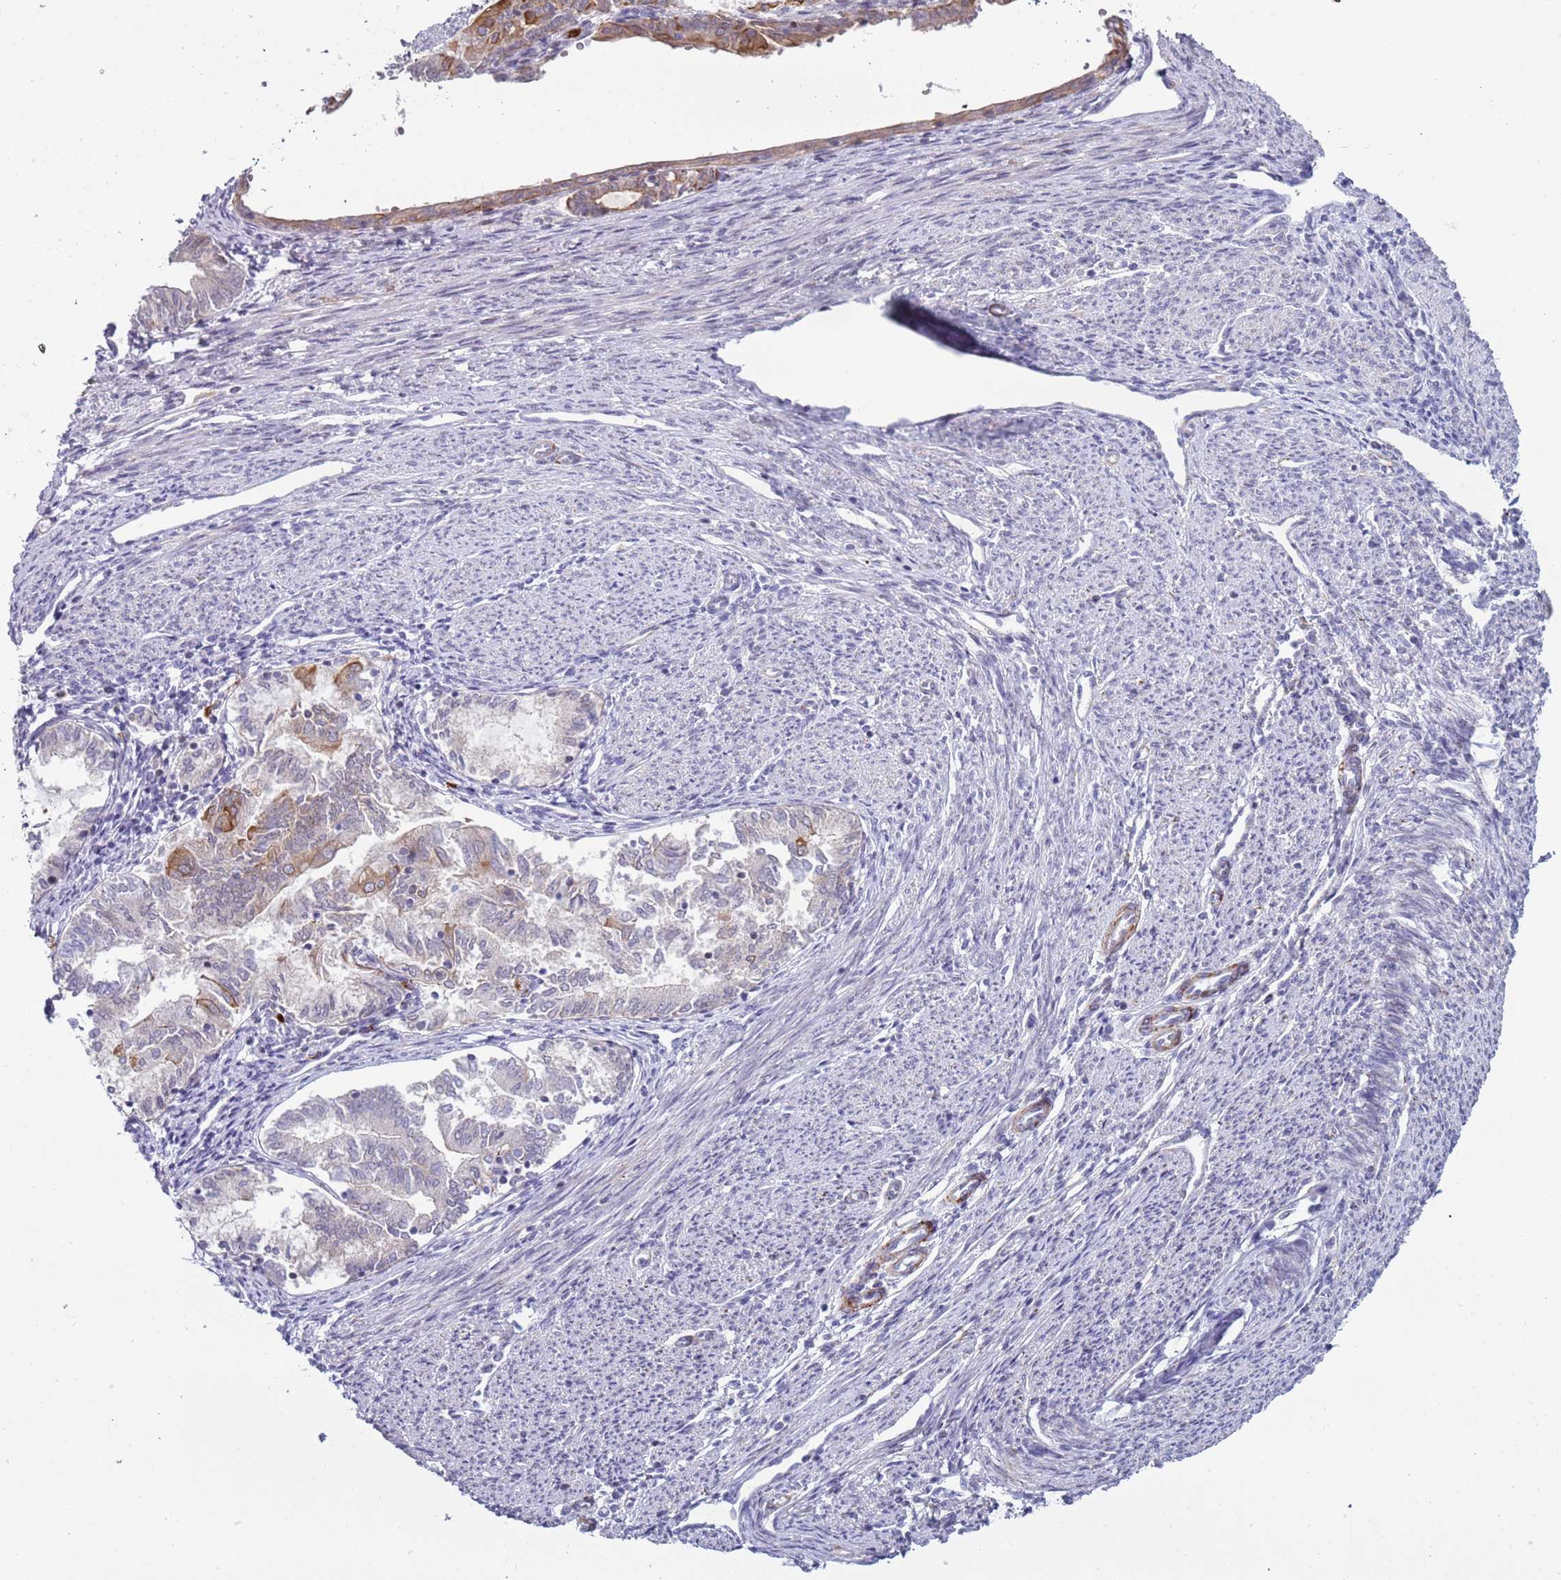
{"staining": {"intensity": "moderate", "quantity": "<25%", "location": "cytoplasmic/membranous"}, "tissue": "endometrial cancer", "cell_type": "Tumor cells", "image_type": "cancer", "snomed": [{"axis": "morphology", "description": "Adenocarcinoma, NOS"}, {"axis": "topography", "description": "Endometrium"}], "caption": "Endometrial cancer (adenocarcinoma) was stained to show a protein in brown. There is low levels of moderate cytoplasmic/membranous positivity in about <25% of tumor cells. (DAB IHC, brown staining for protein, blue staining for nuclei).", "gene": "NPAP1", "patient": {"sex": "female", "age": 79}}